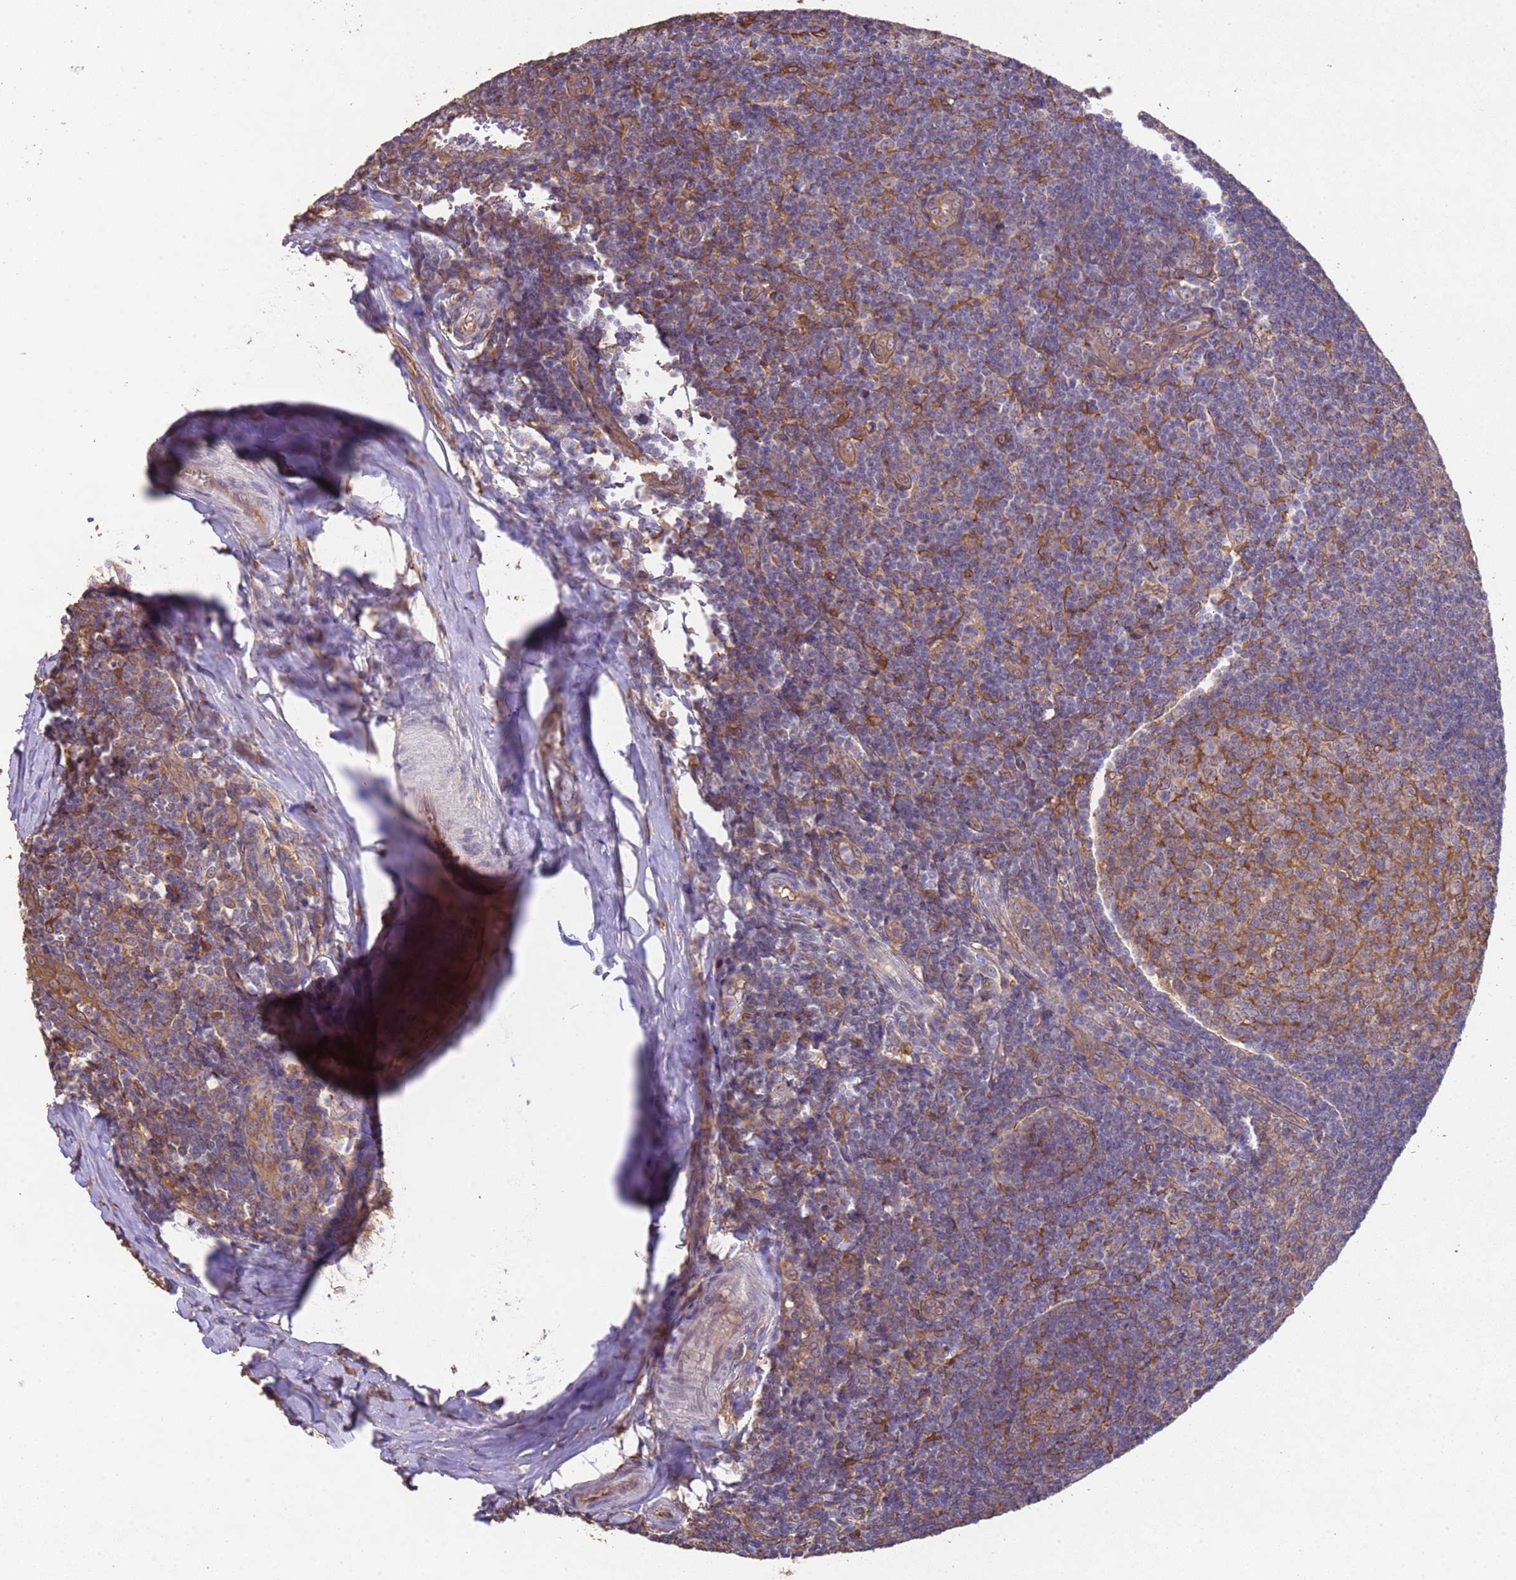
{"staining": {"intensity": "moderate", "quantity": "<25%", "location": "cytoplasmic/membranous"}, "tissue": "tonsil", "cell_type": "Germinal center cells", "image_type": "normal", "snomed": [{"axis": "morphology", "description": "Normal tissue, NOS"}, {"axis": "topography", "description": "Tonsil"}], "caption": "Immunohistochemical staining of normal tonsil reveals moderate cytoplasmic/membranous protein expression in approximately <25% of germinal center cells. The staining is performed using DAB (3,3'-diaminobenzidine) brown chromogen to label protein expression. The nuclei are counter-stained blue using hematoxylin.", "gene": "NPHP1", "patient": {"sex": "male", "age": 27}}